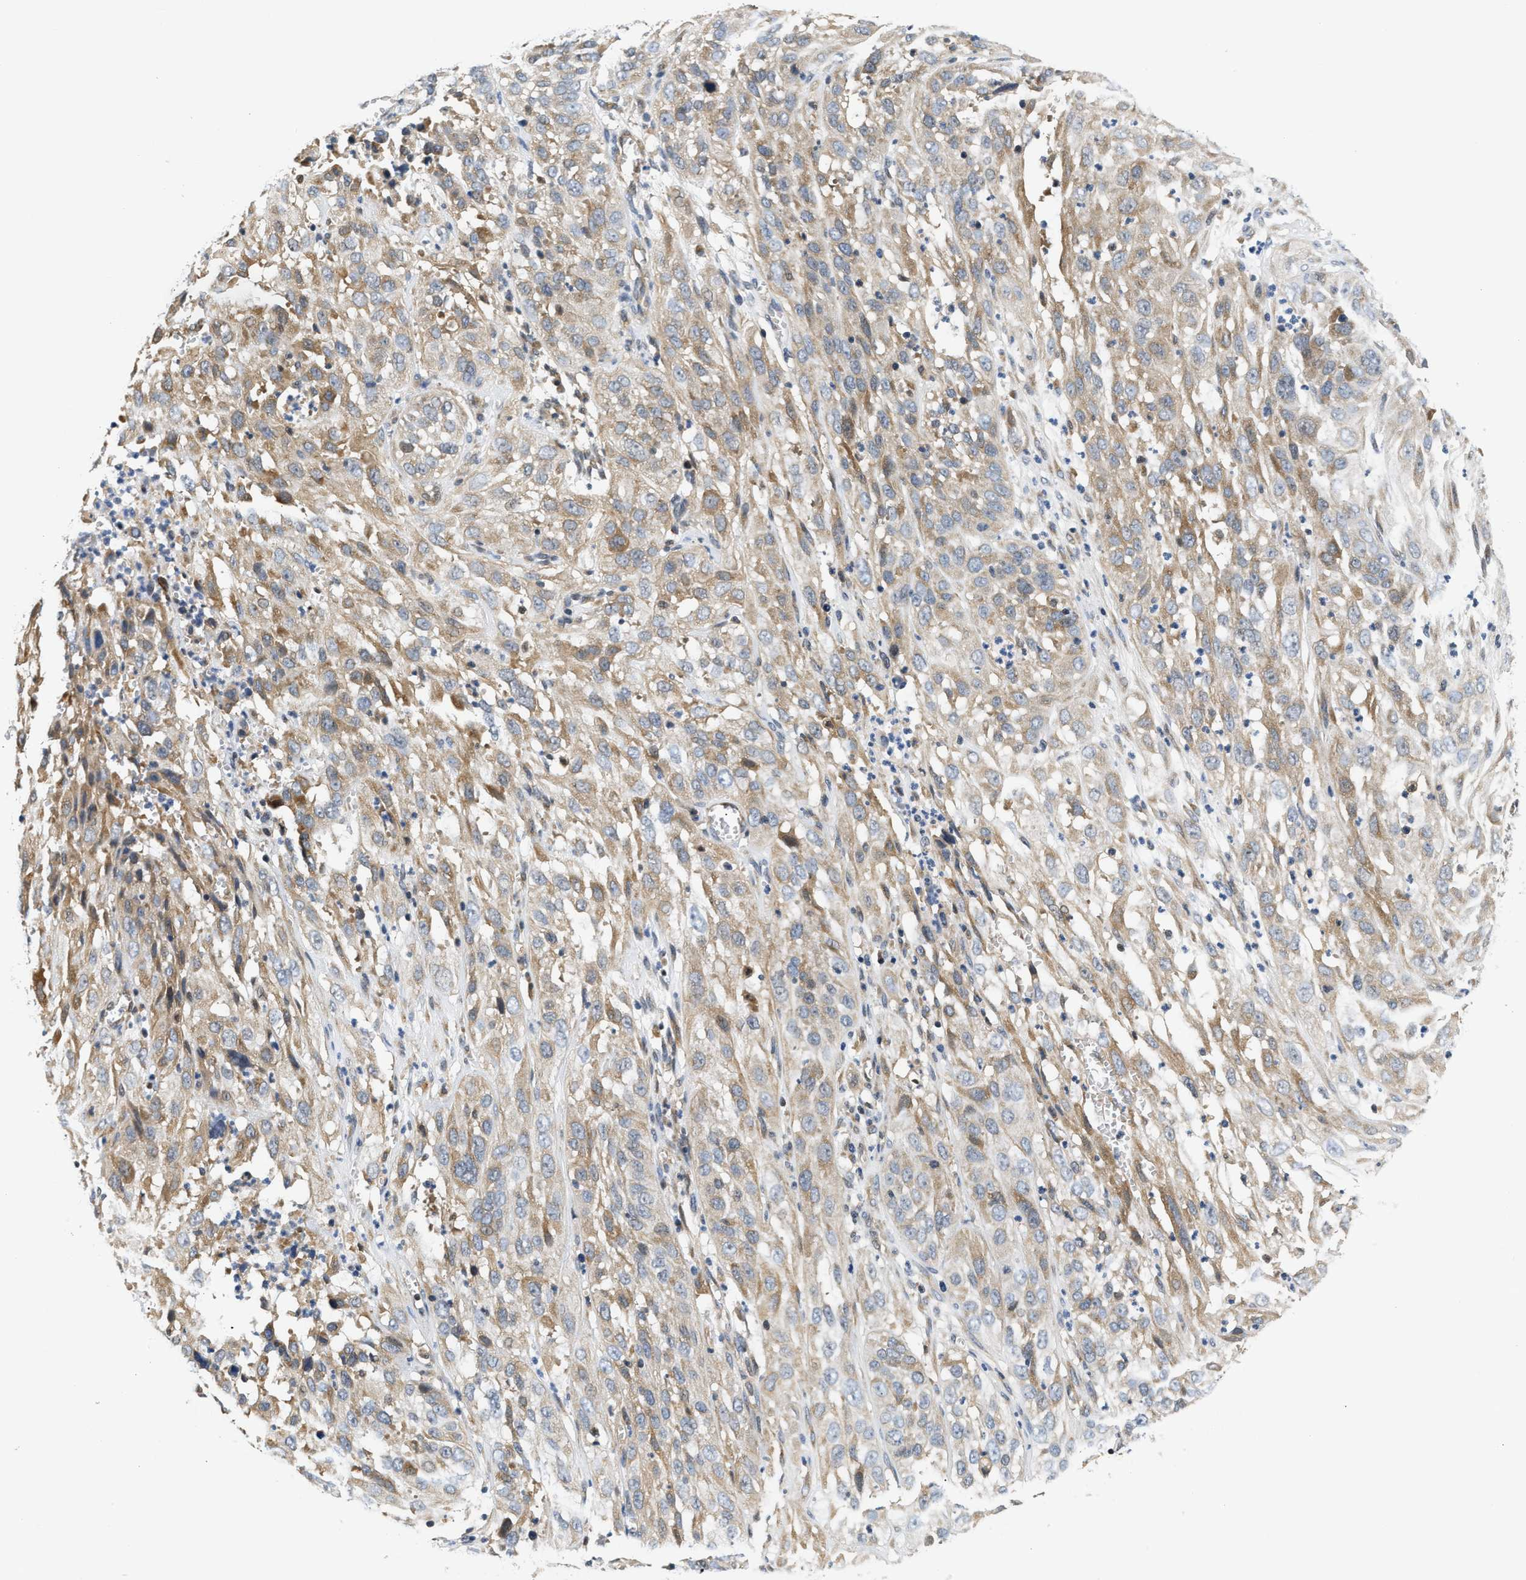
{"staining": {"intensity": "moderate", "quantity": ">75%", "location": "cytoplasmic/membranous"}, "tissue": "cervical cancer", "cell_type": "Tumor cells", "image_type": "cancer", "snomed": [{"axis": "morphology", "description": "Squamous cell carcinoma, NOS"}, {"axis": "topography", "description": "Cervix"}], "caption": "IHC image of neoplastic tissue: human cervical cancer stained using immunohistochemistry exhibits medium levels of moderate protein expression localized specifically in the cytoplasmic/membranous of tumor cells, appearing as a cytoplasmic/membranous brown color.", "gene": "TNIP2", "patient": {"sex": "female", "age": 32}}